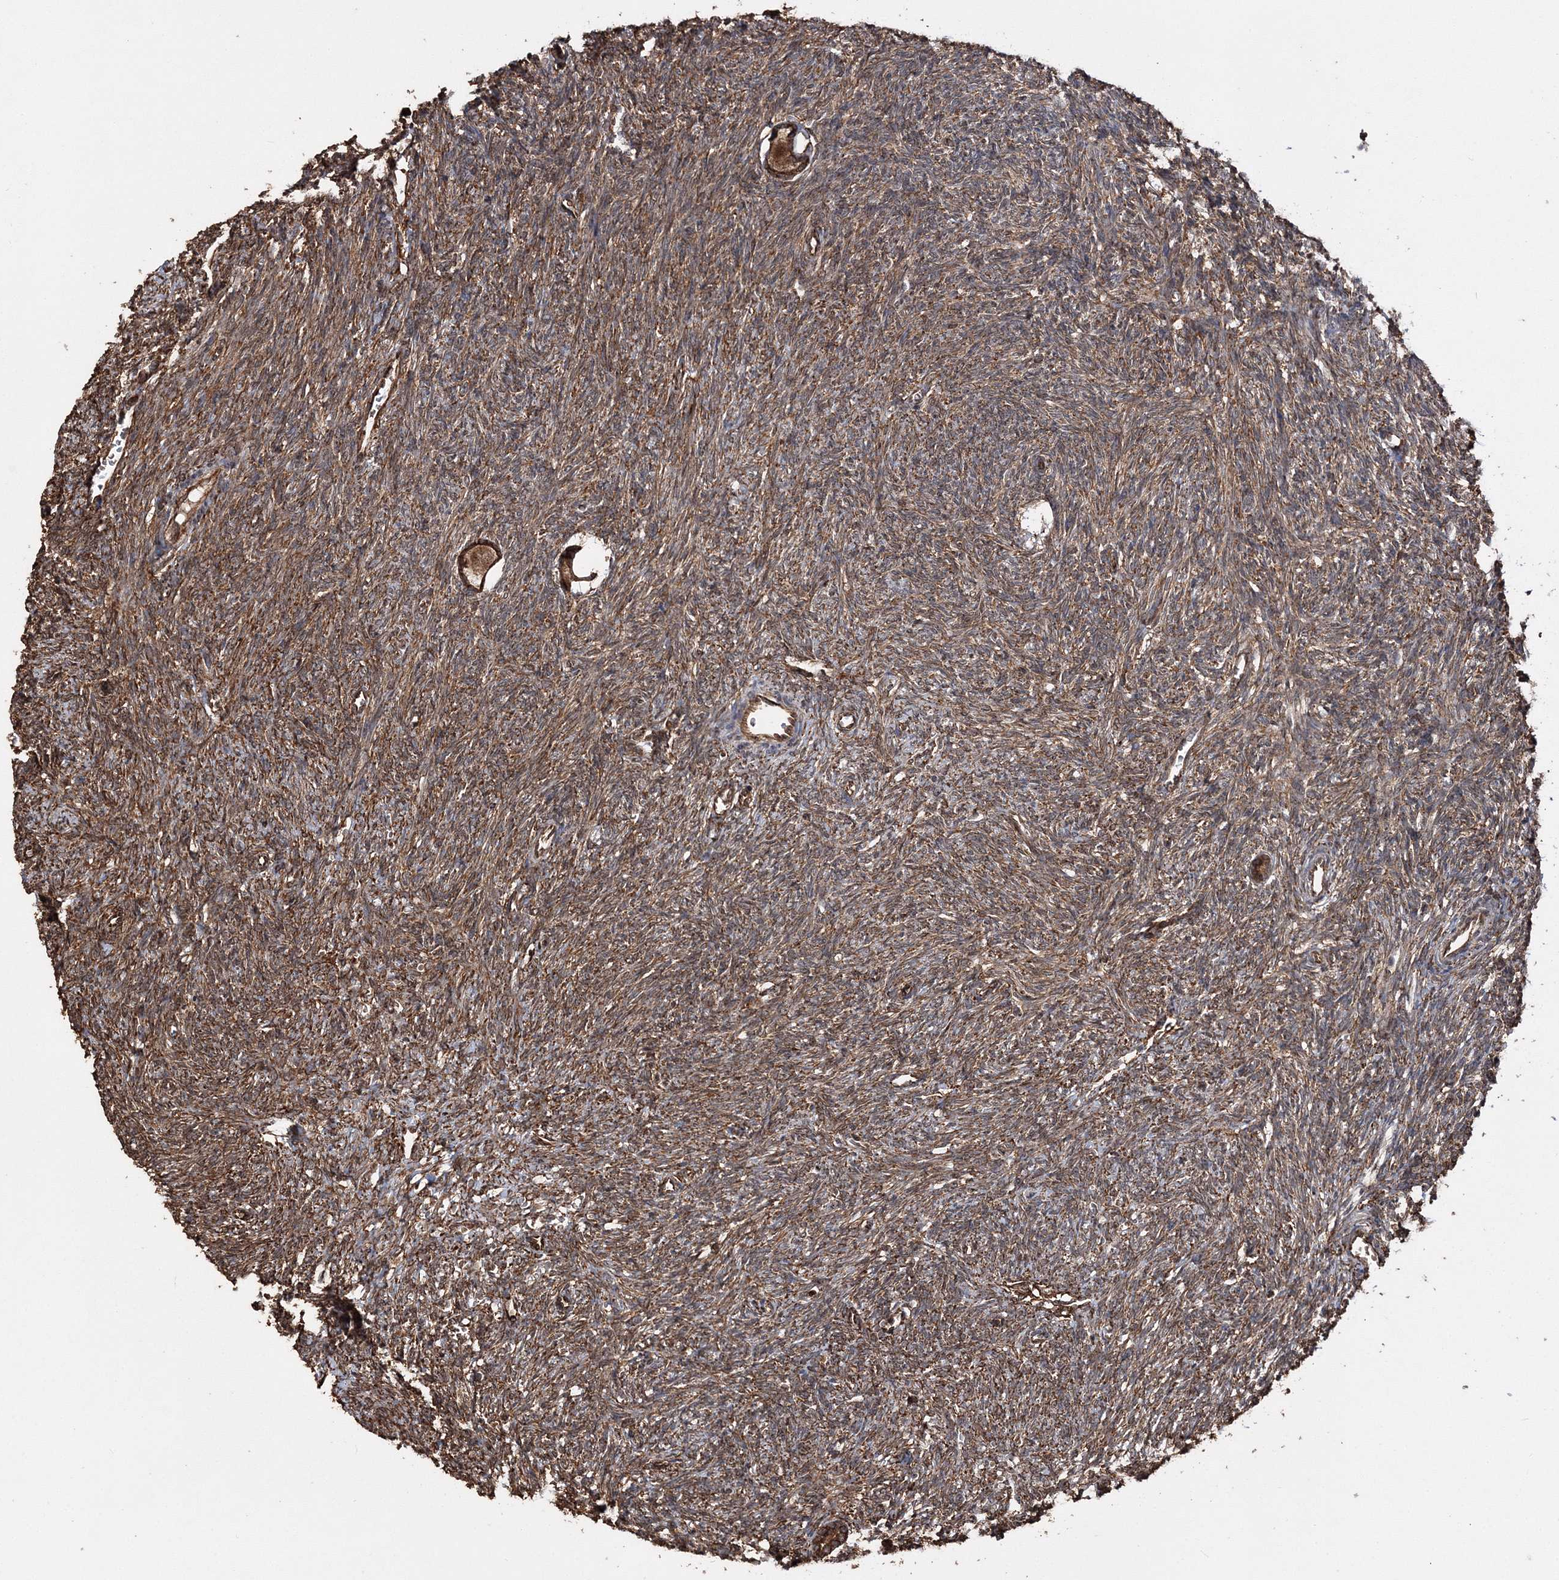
{"staining": {"intensity": "strong", "quantity": ">75%", "location": "cytoplasmic/membranous"}, "tissue": "ovary", "cell_type": "Follicle cells", "image_type": "normal", "snomed": [{"axis": "morphology", "description": "Normal tissue, NOS"}, {"axis": "topography", "description": "Ovary"}], "caption": "A micrograph of ovary stained for a protein exhibits strong cytoplasmic/membranous brown staining in follicle cells.", "gene": "SCRN3", "patient": {"sex": "female", "age": 27}}